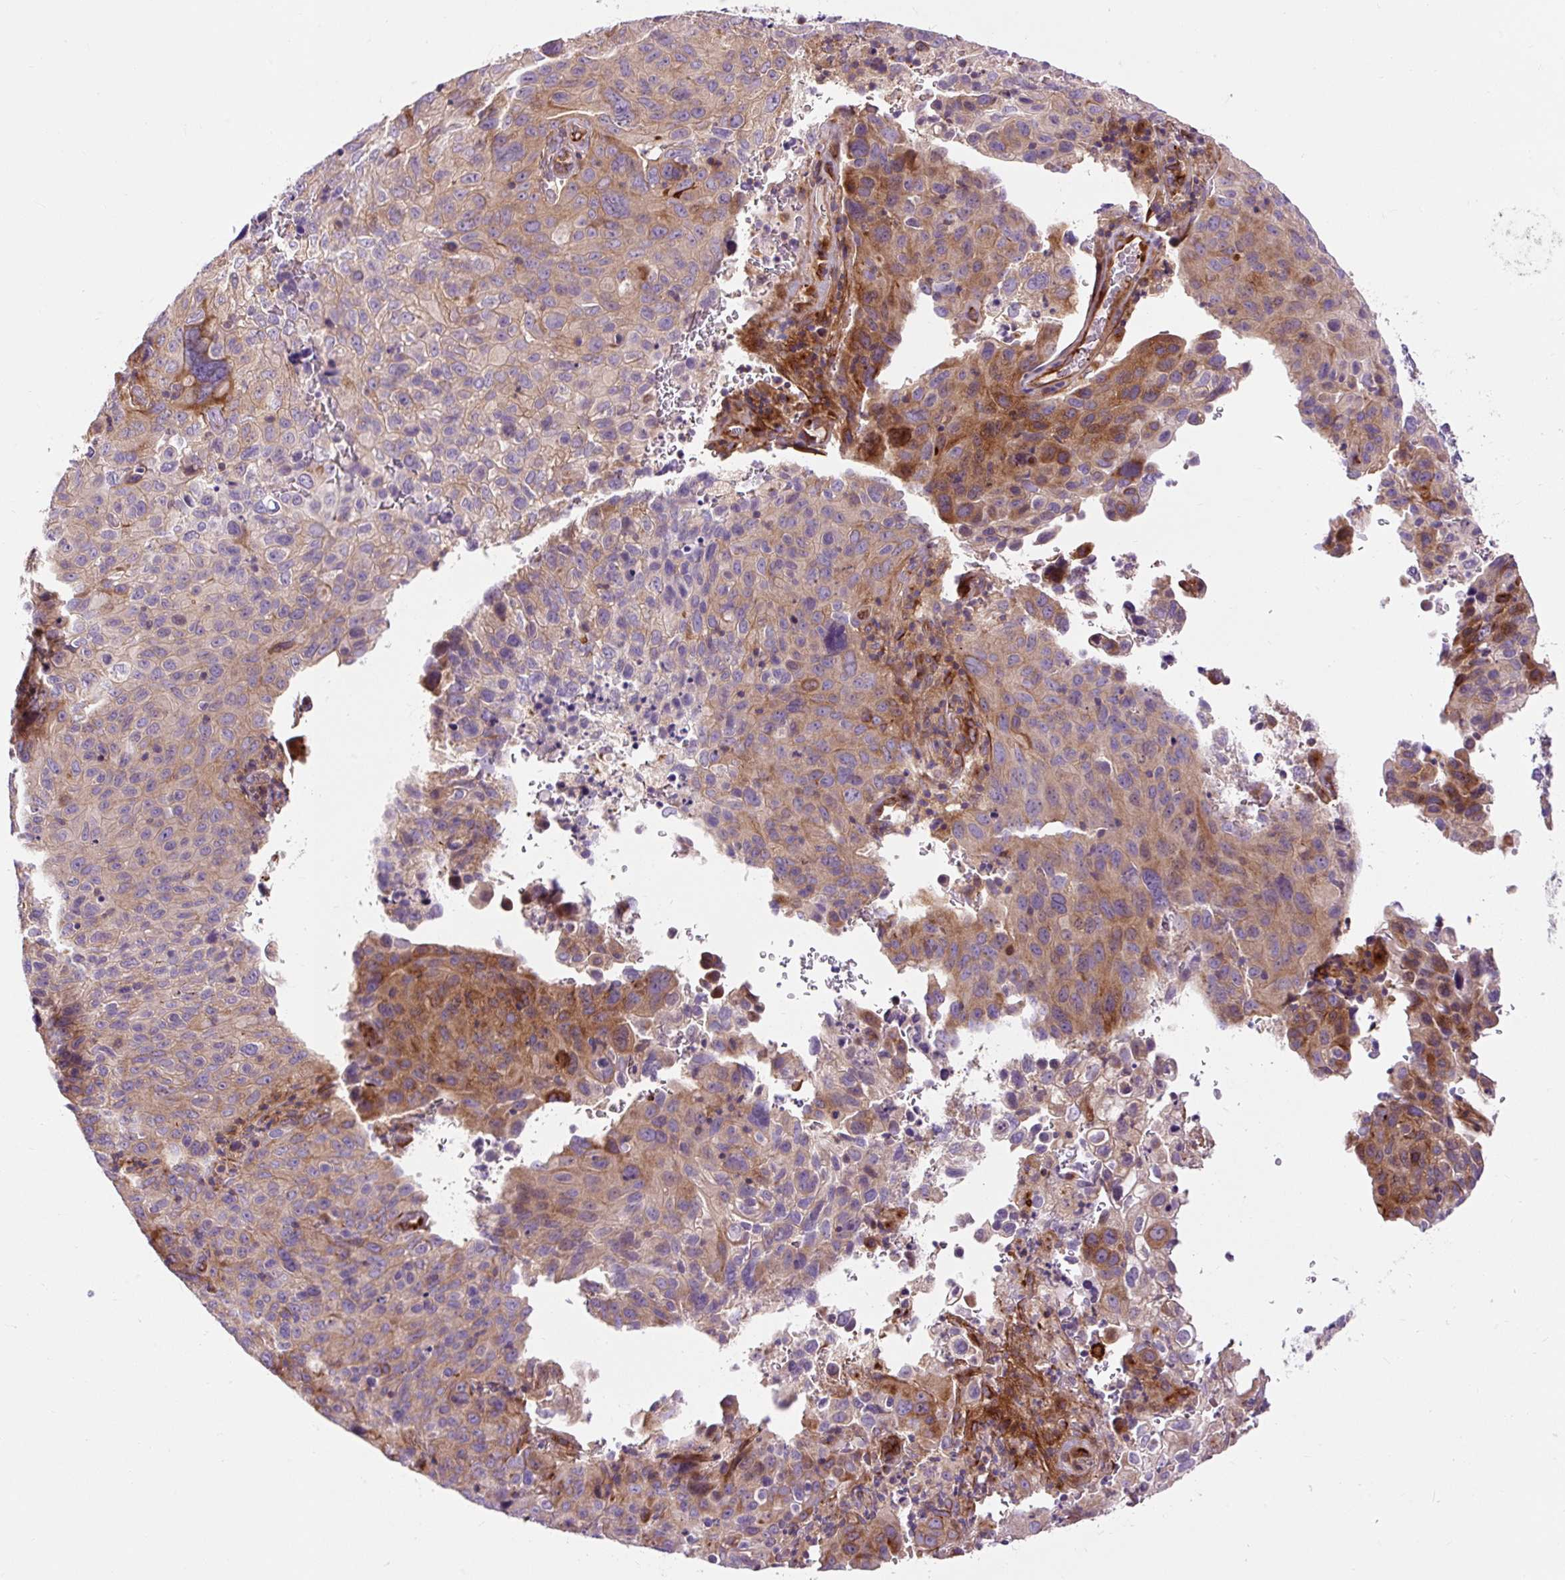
{"staining": {"intensity": "moderate", "quantity": "25%-75%", "location": "cytoplasmic/membranous"}, "tissue": "cervical cancer", "cell_type": "Tumor cells", "image_type": "cancer", "snomed": [{"axis": "morphology", "description": "Squamous cell carcinoma, NOS"}, {"axis": "topography", "description": "Cervix"}], "caption": "IHC photomicrograph of neoplastic tissue: cervical cancer (squamous cell carcinoma) stained using immunohistochemistry shows medium levels of moderate protein expression localized specifically in the cytoplasmic/membranous of tumor cells, appearing as a cytoplasmic/membranous brown color.", "gene": "PCDHGB3", "patient": {"sex": "female", "age": 44}}